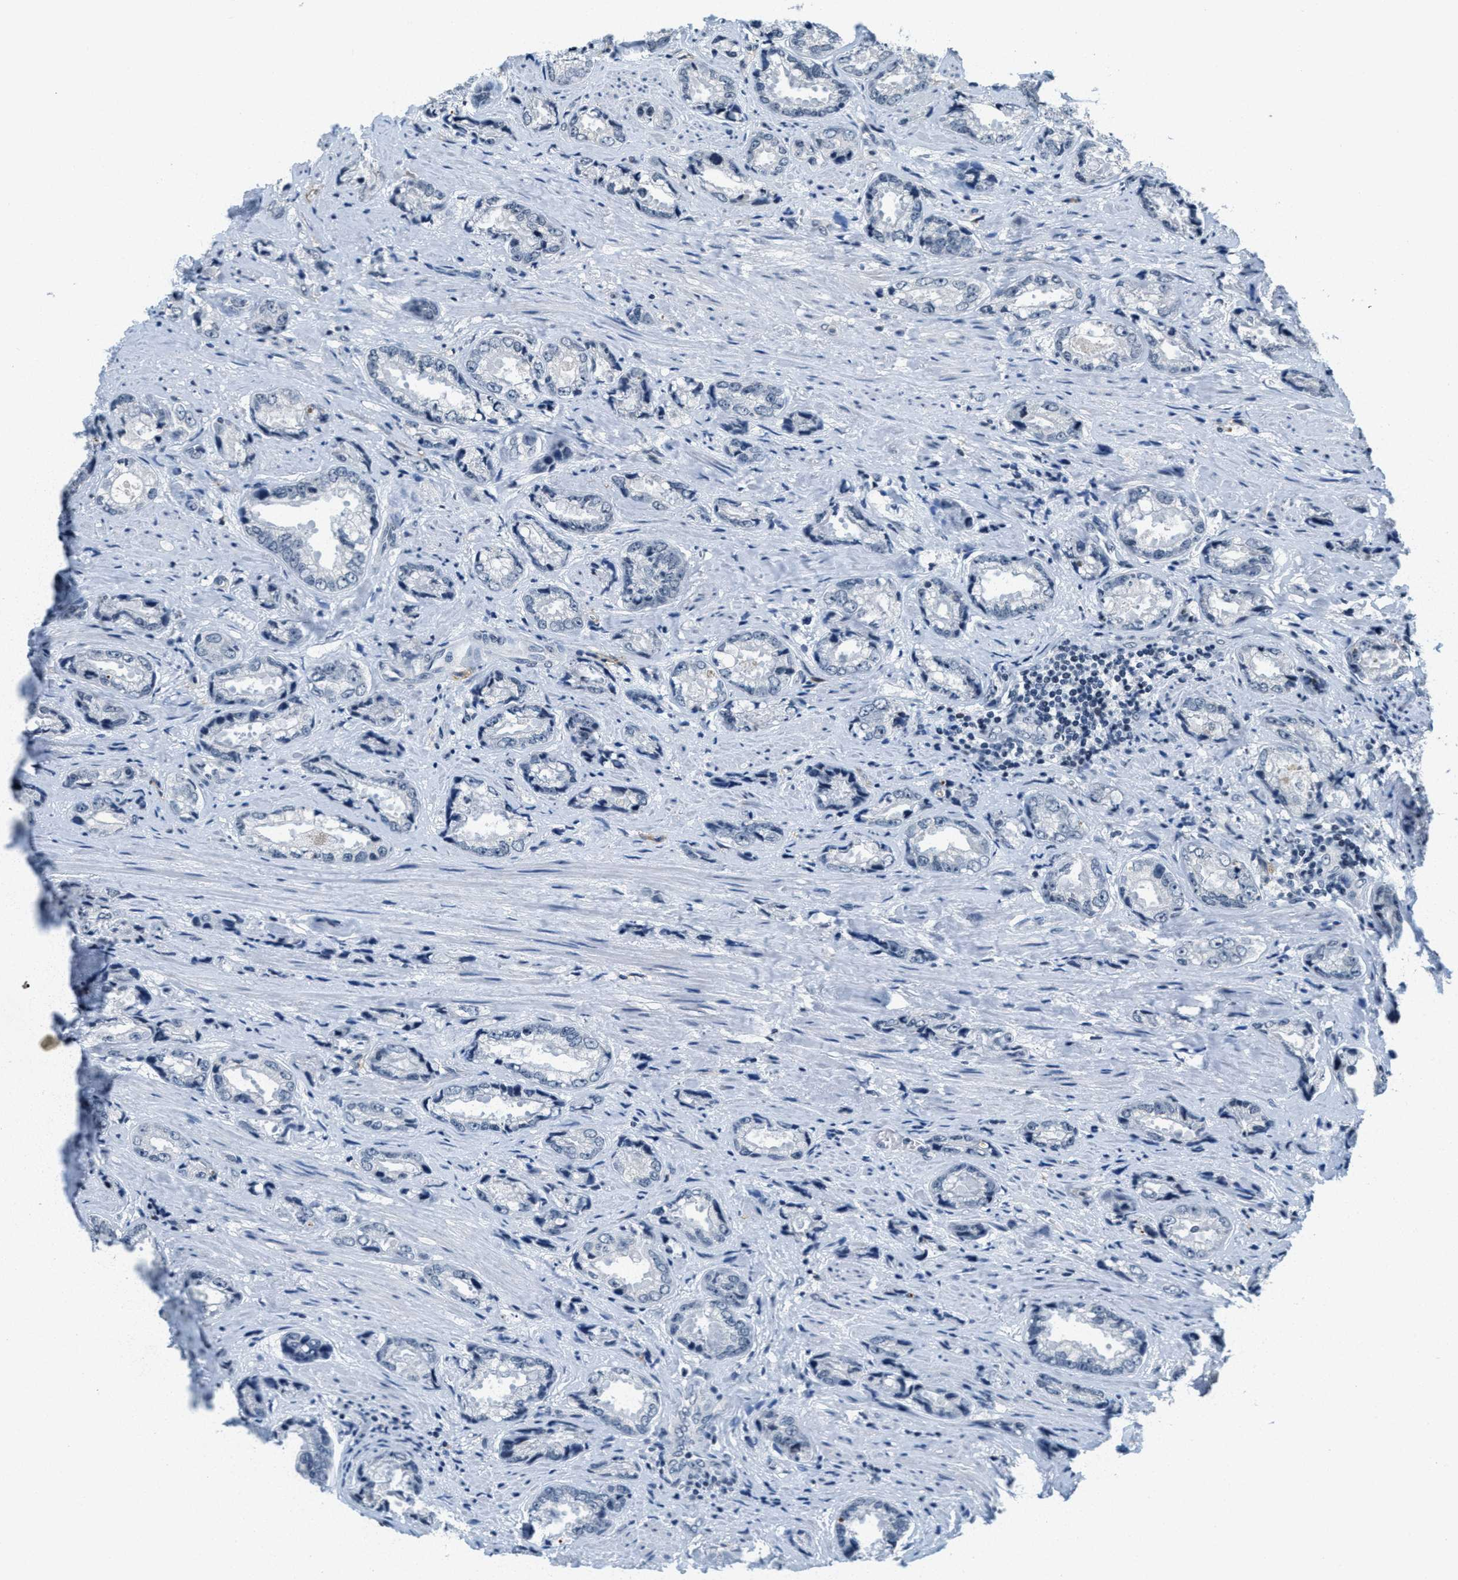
{"staining": {"intensity": "negative", "quantity": "none", "location": "none"}, "tissue": "prostate cancer", "cell_type": "Tumor cells", "image_type": "cancer", "snomed": [{"axis": "morphology", "description": "Adenocarcinoma, High grade"}, {"axis": "topography", "description": "Prostate"}], "caption": "IHC image of human prostate cancer (adenocarcinoma (high-grade)) stained for a protein (brown), which displays no positivity in tumor cells.", "gene": "CA4", "patient": {"sex": "male", "age": 61}}